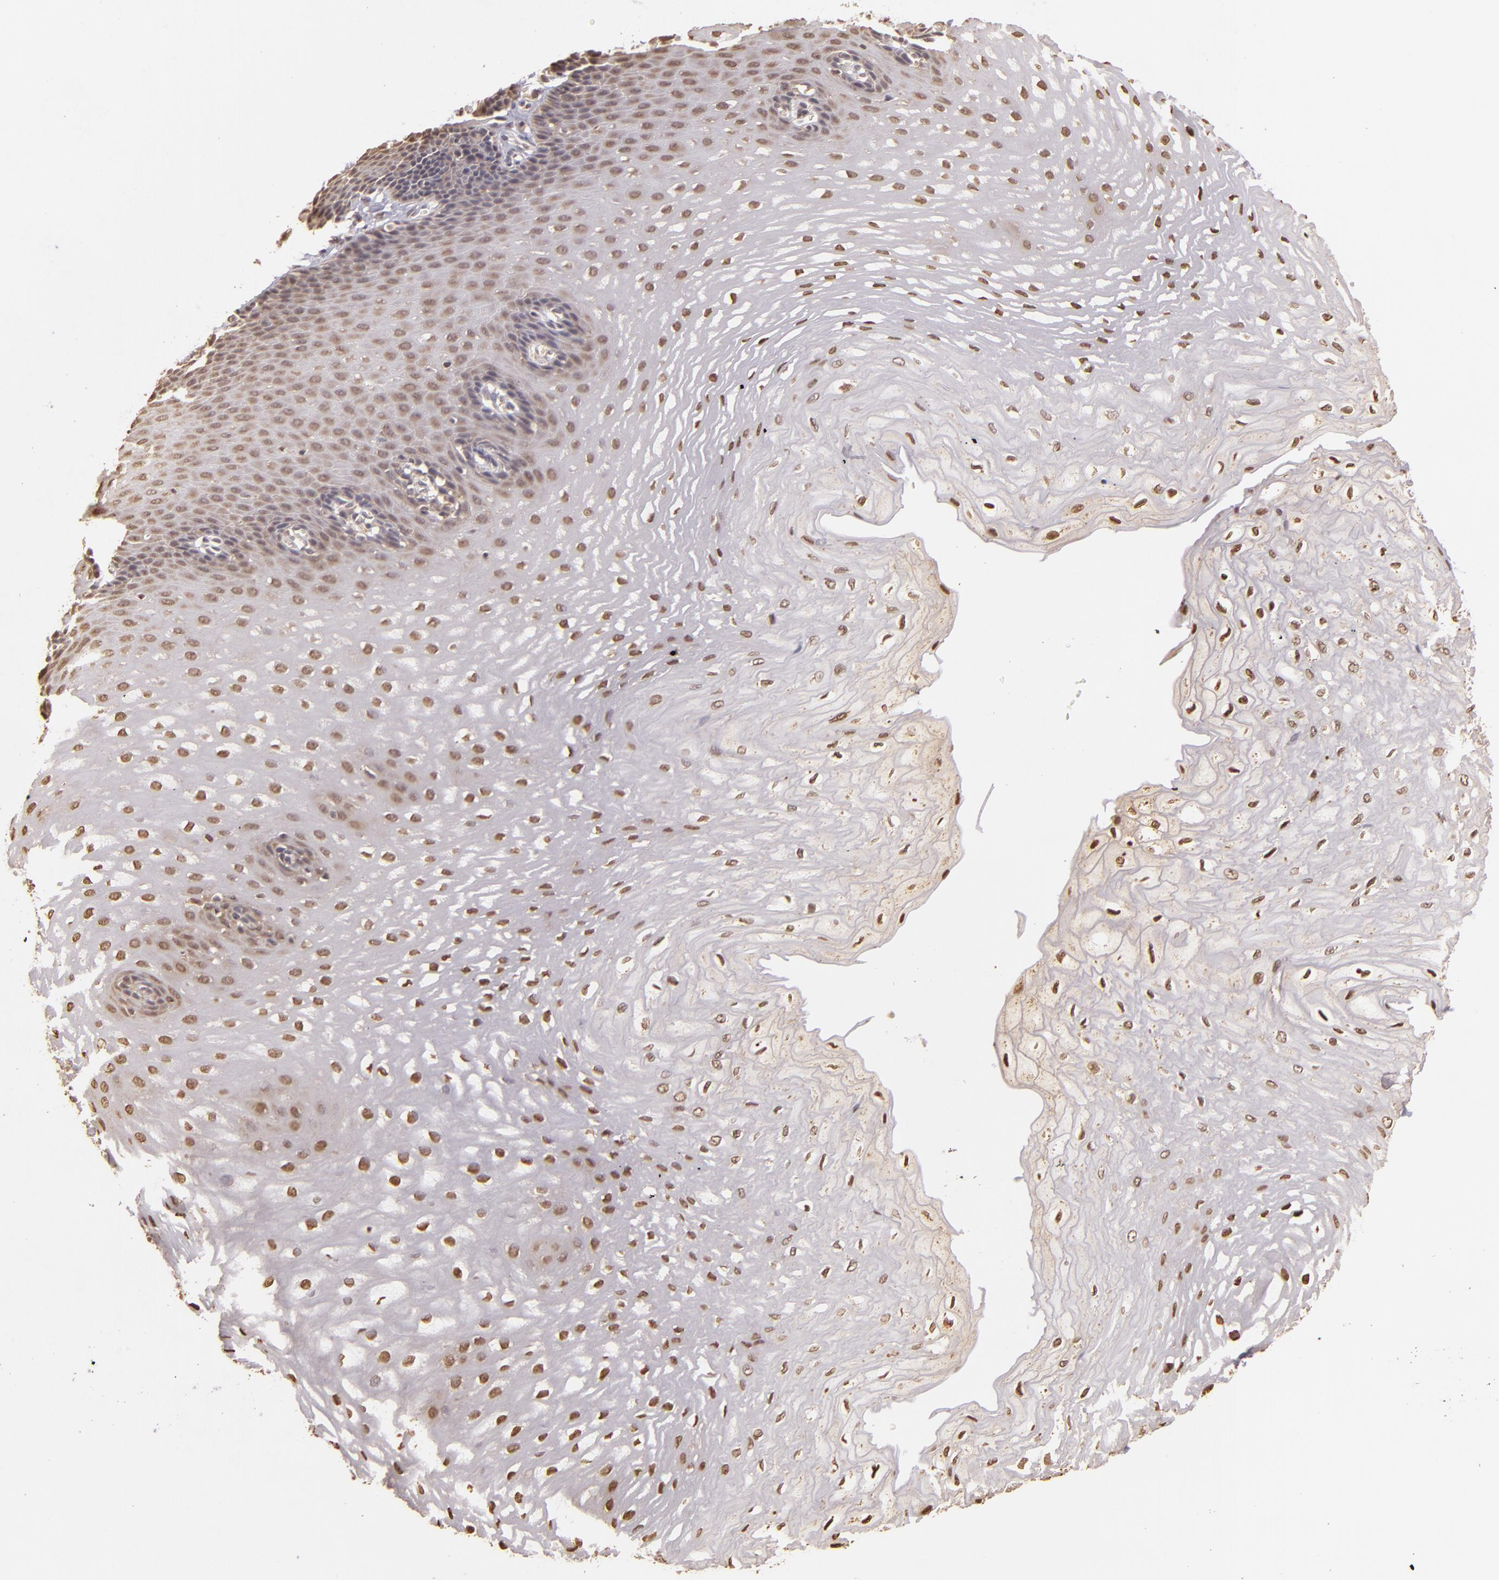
{"staining": {"intensity": "weak", "quantity": "<25%", "location": "nuclear"}, "tissue": "esophagus", "cell_type": "Squamous epithelial cells", "image_type": "normal", "snomed": [{"axis": "morphology", "description": "Normal tissue, NOS"}, {"axis": "topography", "description": "Esophagus"}], "caption": "Micrograph shows no protein positivity in squamous epithelial cells of normal esophagus.", "gene": "ARPC2", "patient": {"sex": "male", "age": 70}}